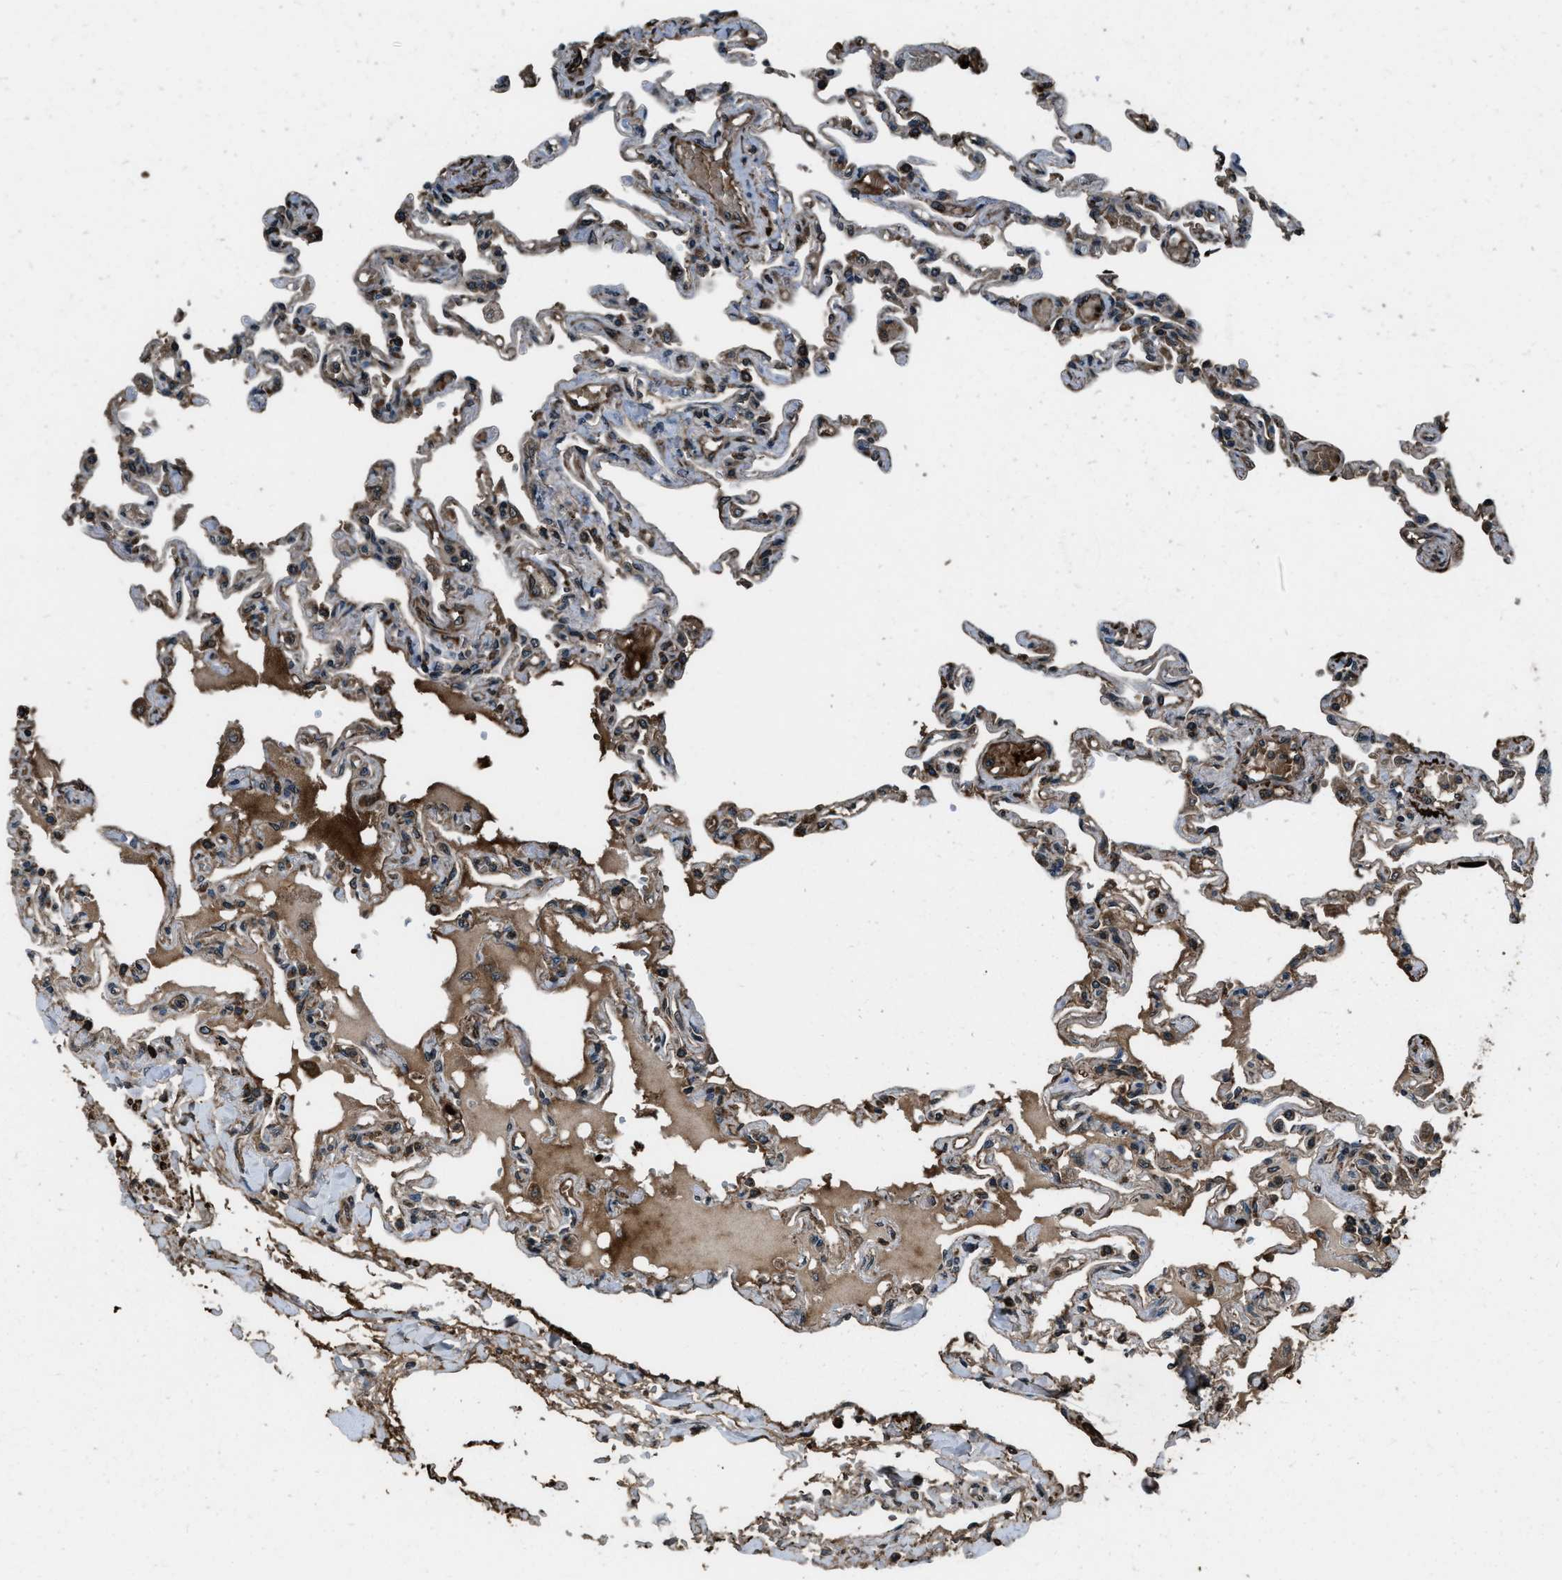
{"staining": {"intensity": "moderate", "quantity": ">75%", "location": "cytoplasmic/membranous"}, "tissue": "lung", "cell_type": "Alveolar cells", "image_type": "normal", "snomed": [{"axis": "morphology", "description": "Normal tissue, NOS"}, {"axis": "topography", "description": "Lung"}], "caption": "IHC photomicrograph of unremarkable lung: human lung stained using immunohistochemistry (IHC) displays medium levels of moderate protein expression localized specifically in the cytoplasmic/membranous of alveolar cells, appearing as a cytoplasmic/membranous brown color.", "gene": "IRAK4", "patient": {"sex": "male", "age": 21}}